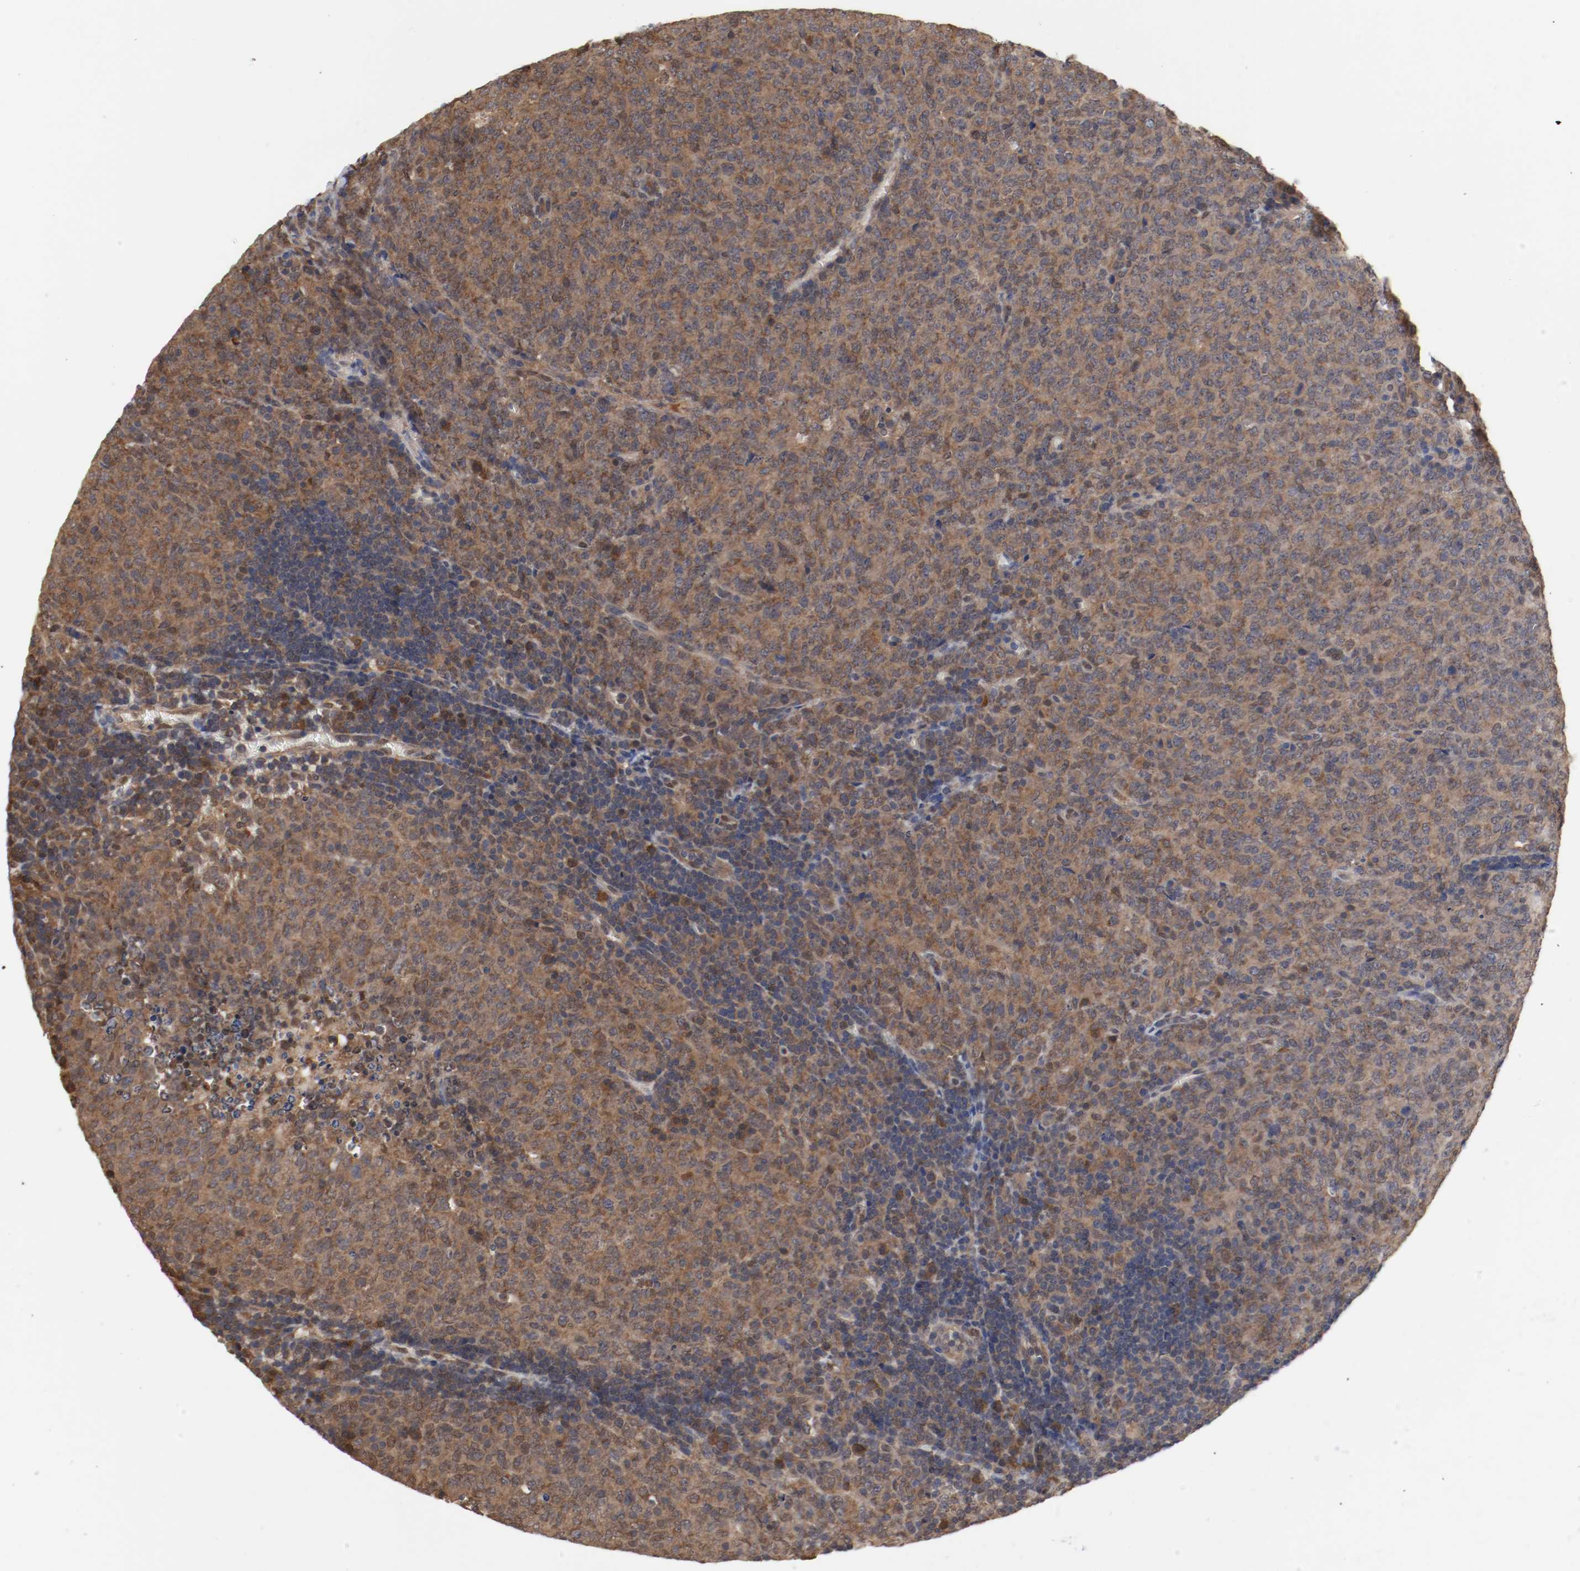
{"staining": {"intensity": "moderate", "quantity": ">75%", "location": "cytoplasmic/membranous"}, "tissue": "lymphoma", "cell_type": "Tumor cells", "image_type": "cancer", "snomed": [{"axis": "morphology", "description": "Malignant lymphoma, non-Hodgkin's type, High grade"}, {"axis": "topography", "description": "Tonsil"}], "caption": "IHC histopathology image of neoplastic tissue: lymphoma stained using immunohistochemistry (IHC) shows medium levels of moderate protein expression localized specifically in the cytoplasmic/membranous of tumor cells, appearing as a cytoplasmic/membranous brown color.", "gene": "AFG3L2", "patient": {"sex": "female", "age": 36}}